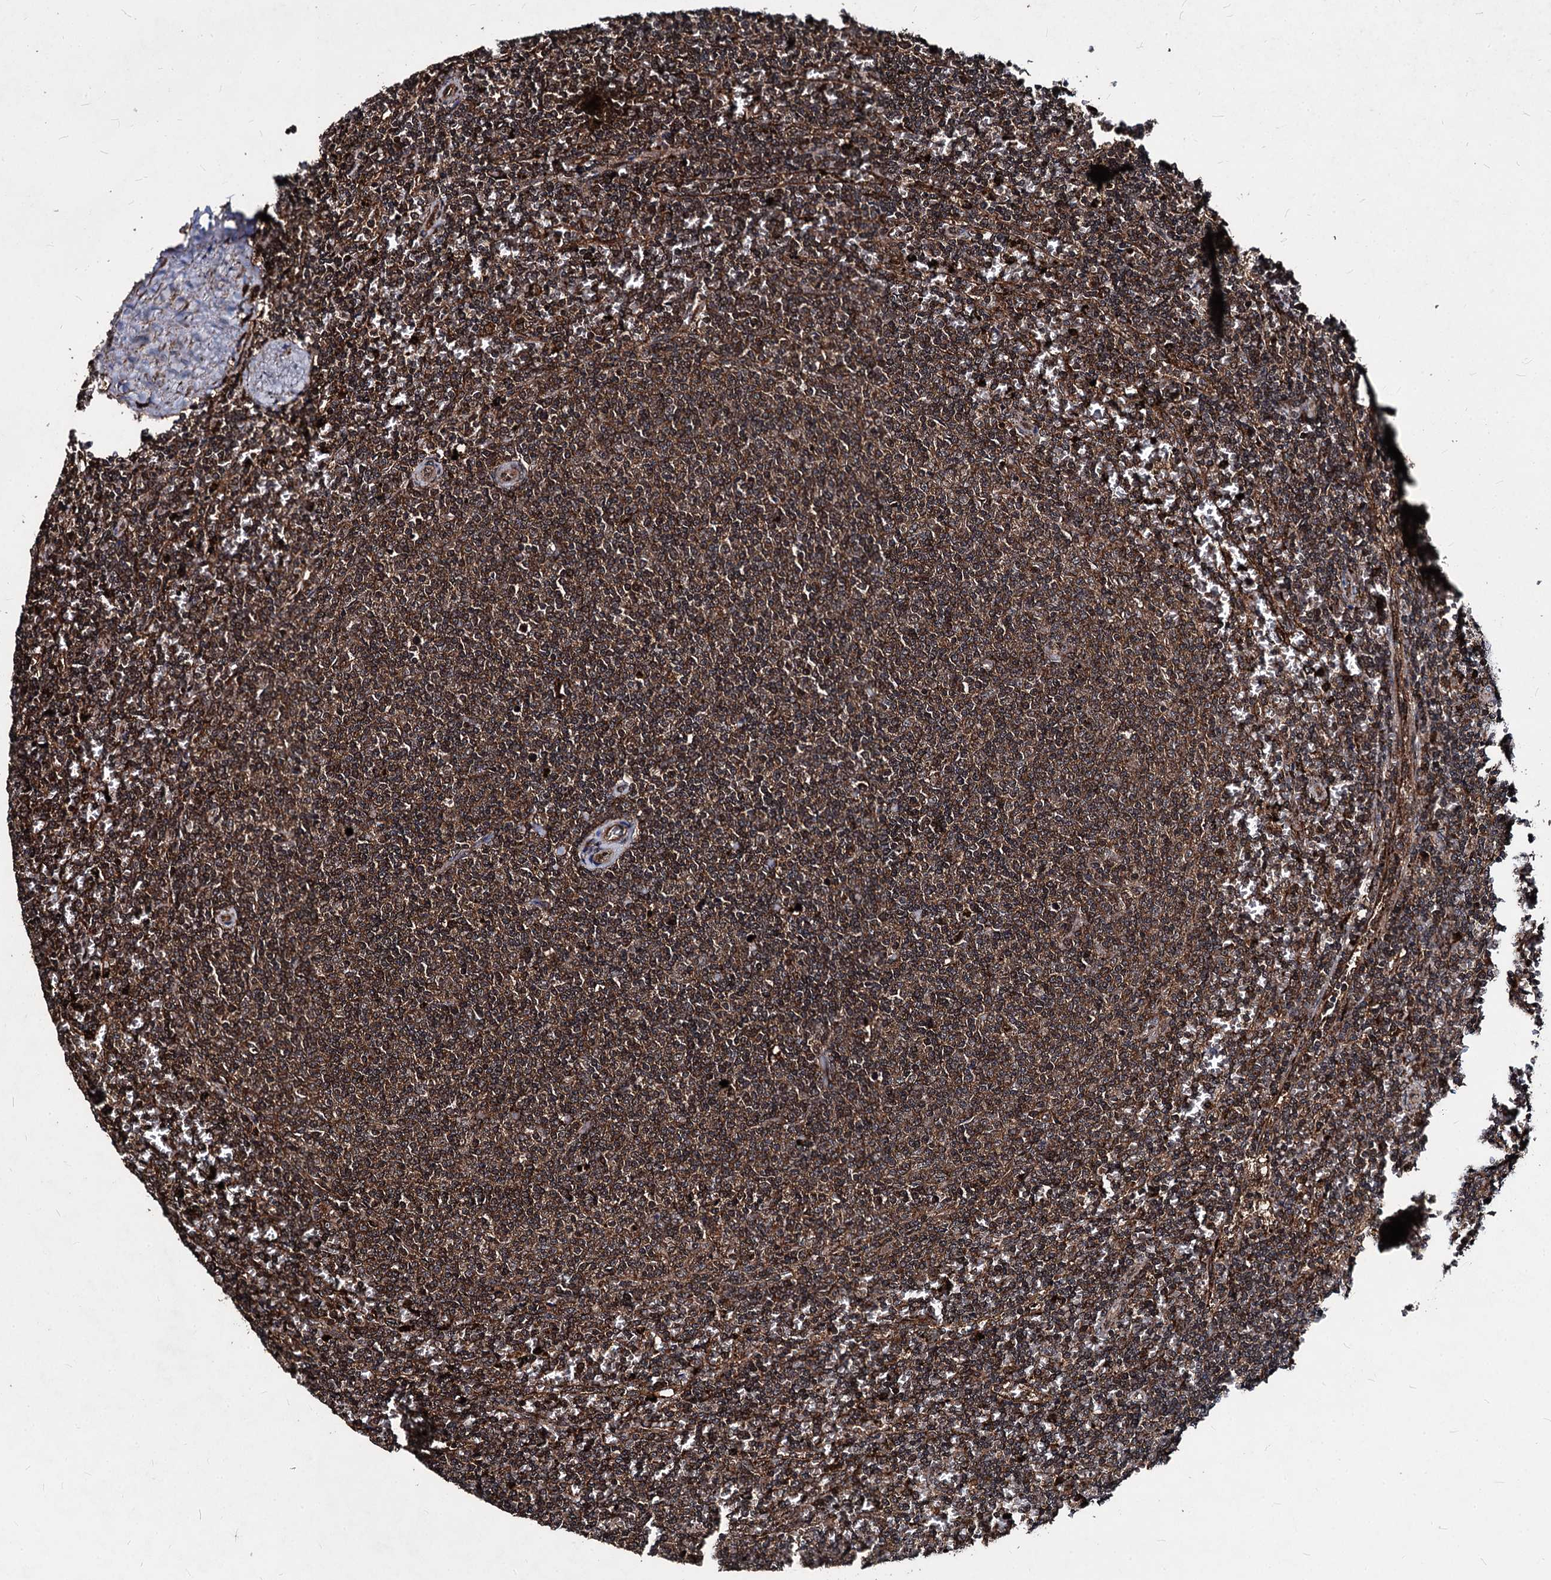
{"staining": {"intensity": "moderate", "quantity": ">75%", "location": "cytoplasmic/membranous"}, "tissue": "lymphoma", "cell_type": "Tumor cells", "image_type": "cancer", "snomed": [{"axis": "morphology", "description": "Malignant lymphoma, non-Hodgkin's type, Low grade"}, {"axis": "topography", "description": "Spleen"}], "caption": "Lymphoma was stained to show a protein in brown. There is medium levels of moderate cytoplasmic/membranous expression in approximately >75% of tumor cells.", "gene": "BCL2L2", "patient": {"sex": "female", "age": 50}}